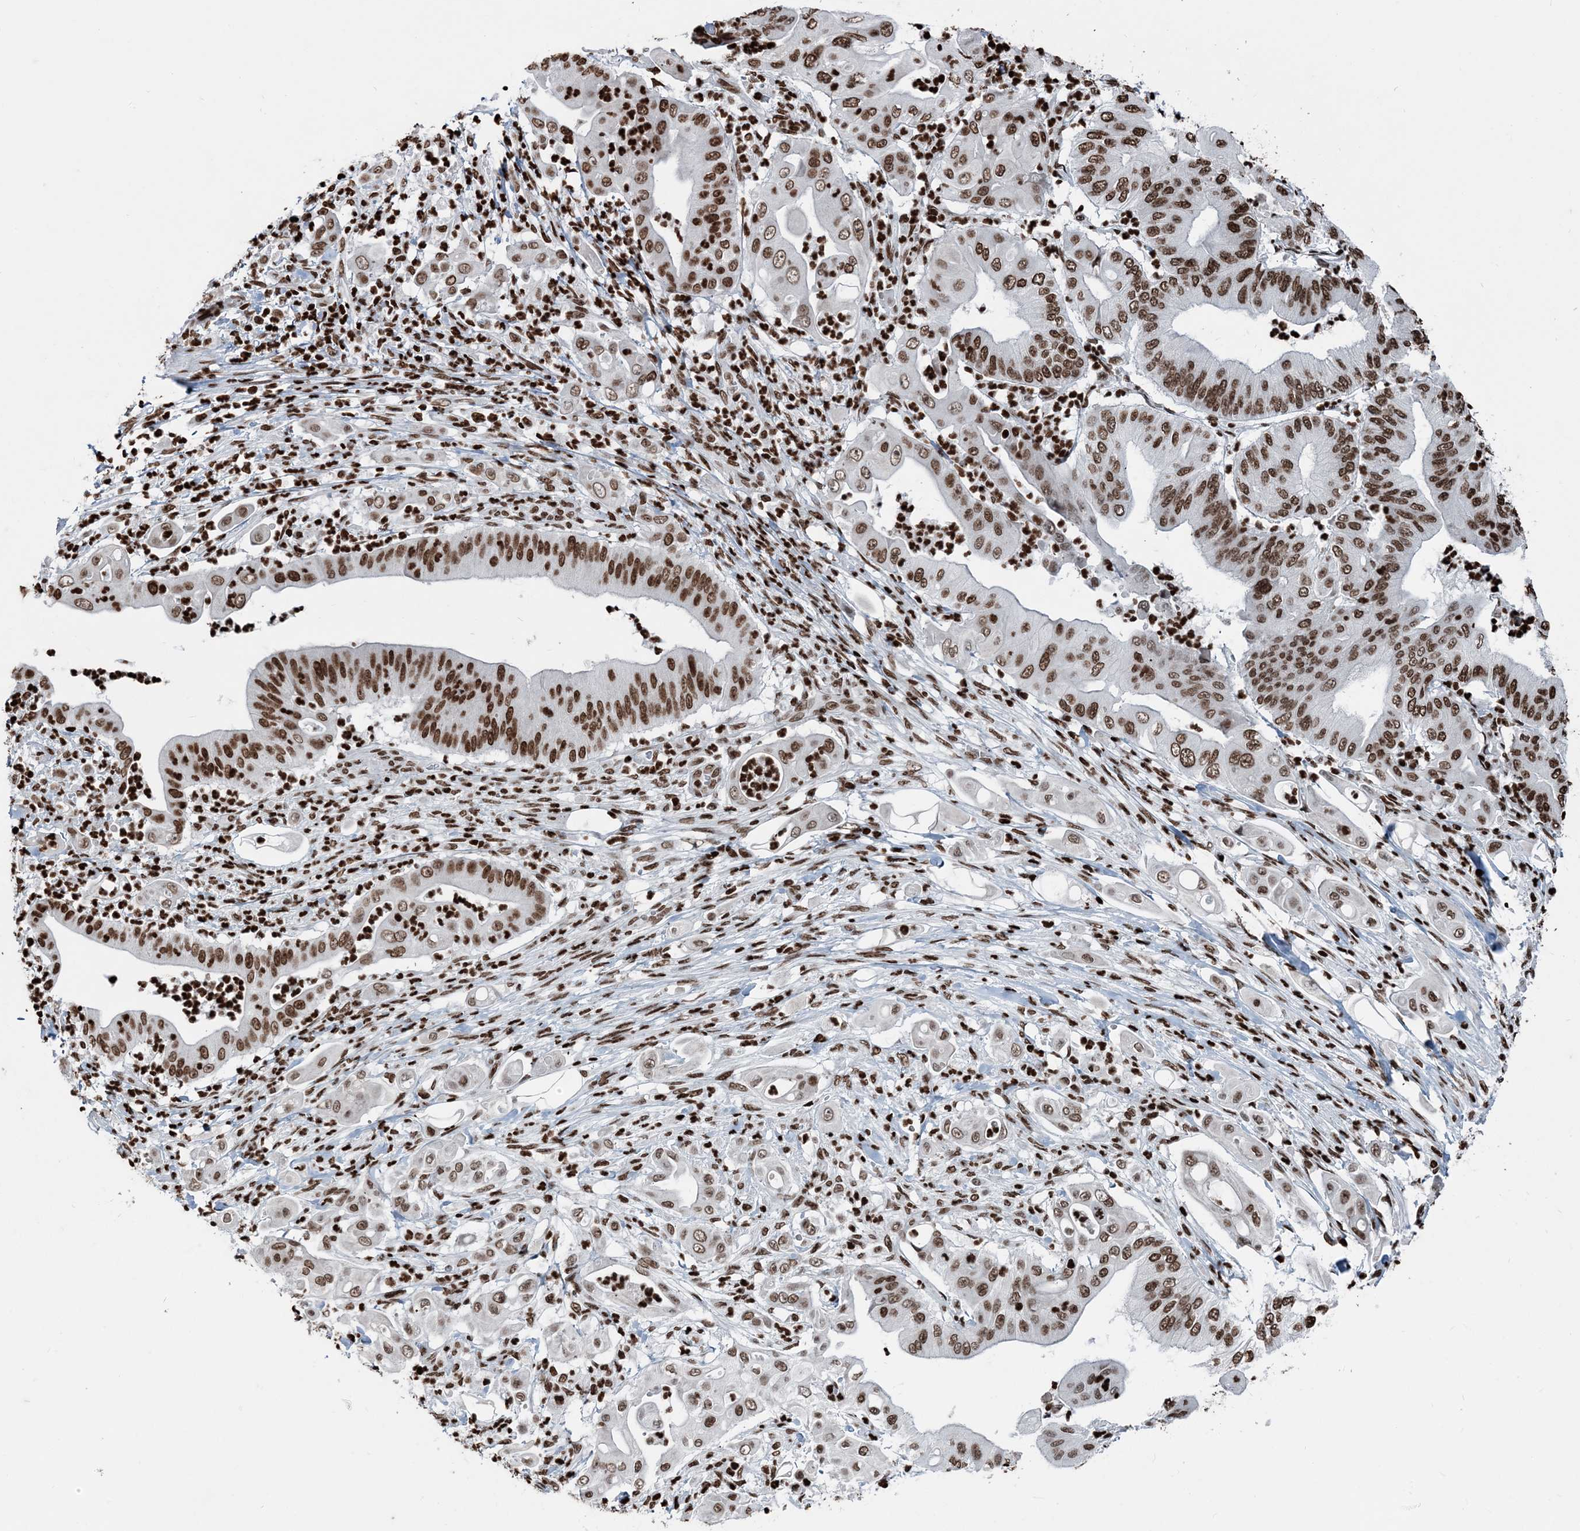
{"staining": {"intensity": "moderate", "quantity": ">75%", "location": "nuclear"}, "tissue": "pancreatic cancer", "cell_type": "Tumor cells", "image_type": "cancer", "snomed": [{"axis": "morphology", "description": "Adenocarcinoma, NOS"}, {"axis": "topography", "description": "Pancreas"}], "caption": "There is medium levels of moderate nuclear staining in tumor cells of adenocarcinoma (pancreatic), as demonstrated by immunohistochemical staining (brown color).", "gene": "H3-3B", "patient": {"sex": "female", "age": 77}}